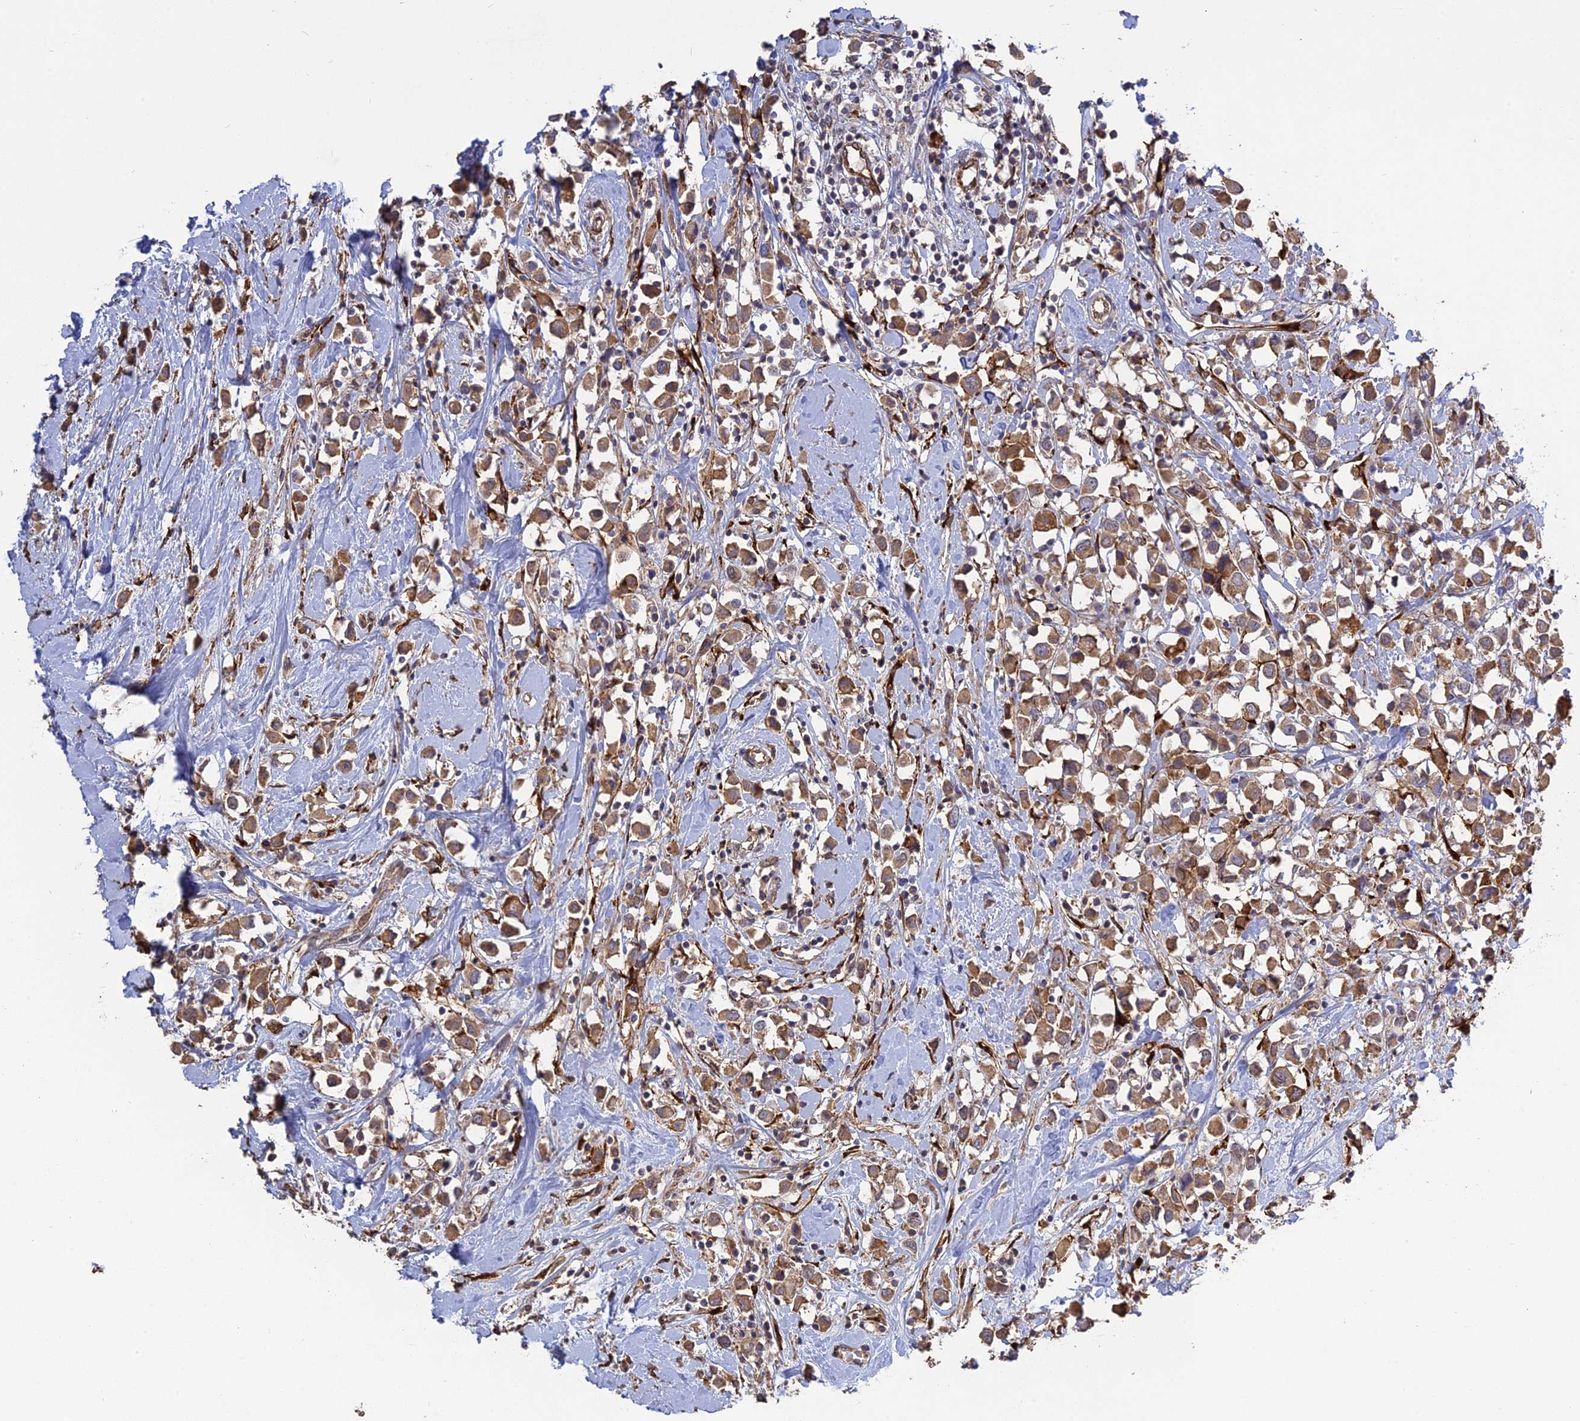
{"staining": {"intensity": "moderate", "quantity": ">75%", "location": "cytoplasmic/membranous"}, "tissue": "breast cancer", "cell_type": "Tumor cells", "image_type": "cancer", "snomed": [{"axis": "morphology", "description": "Duct carcinoma"}, {"axis": "topography", "description": "Breast"}], "caption": "Protein expression analysis of human intraductal carcinoma (breast) reveals moderate cytoplasmic/membranous positivity in about >75% of tumor cells.", "gene": "PPIC", "patient": {"sex": "female", "age": 61}}